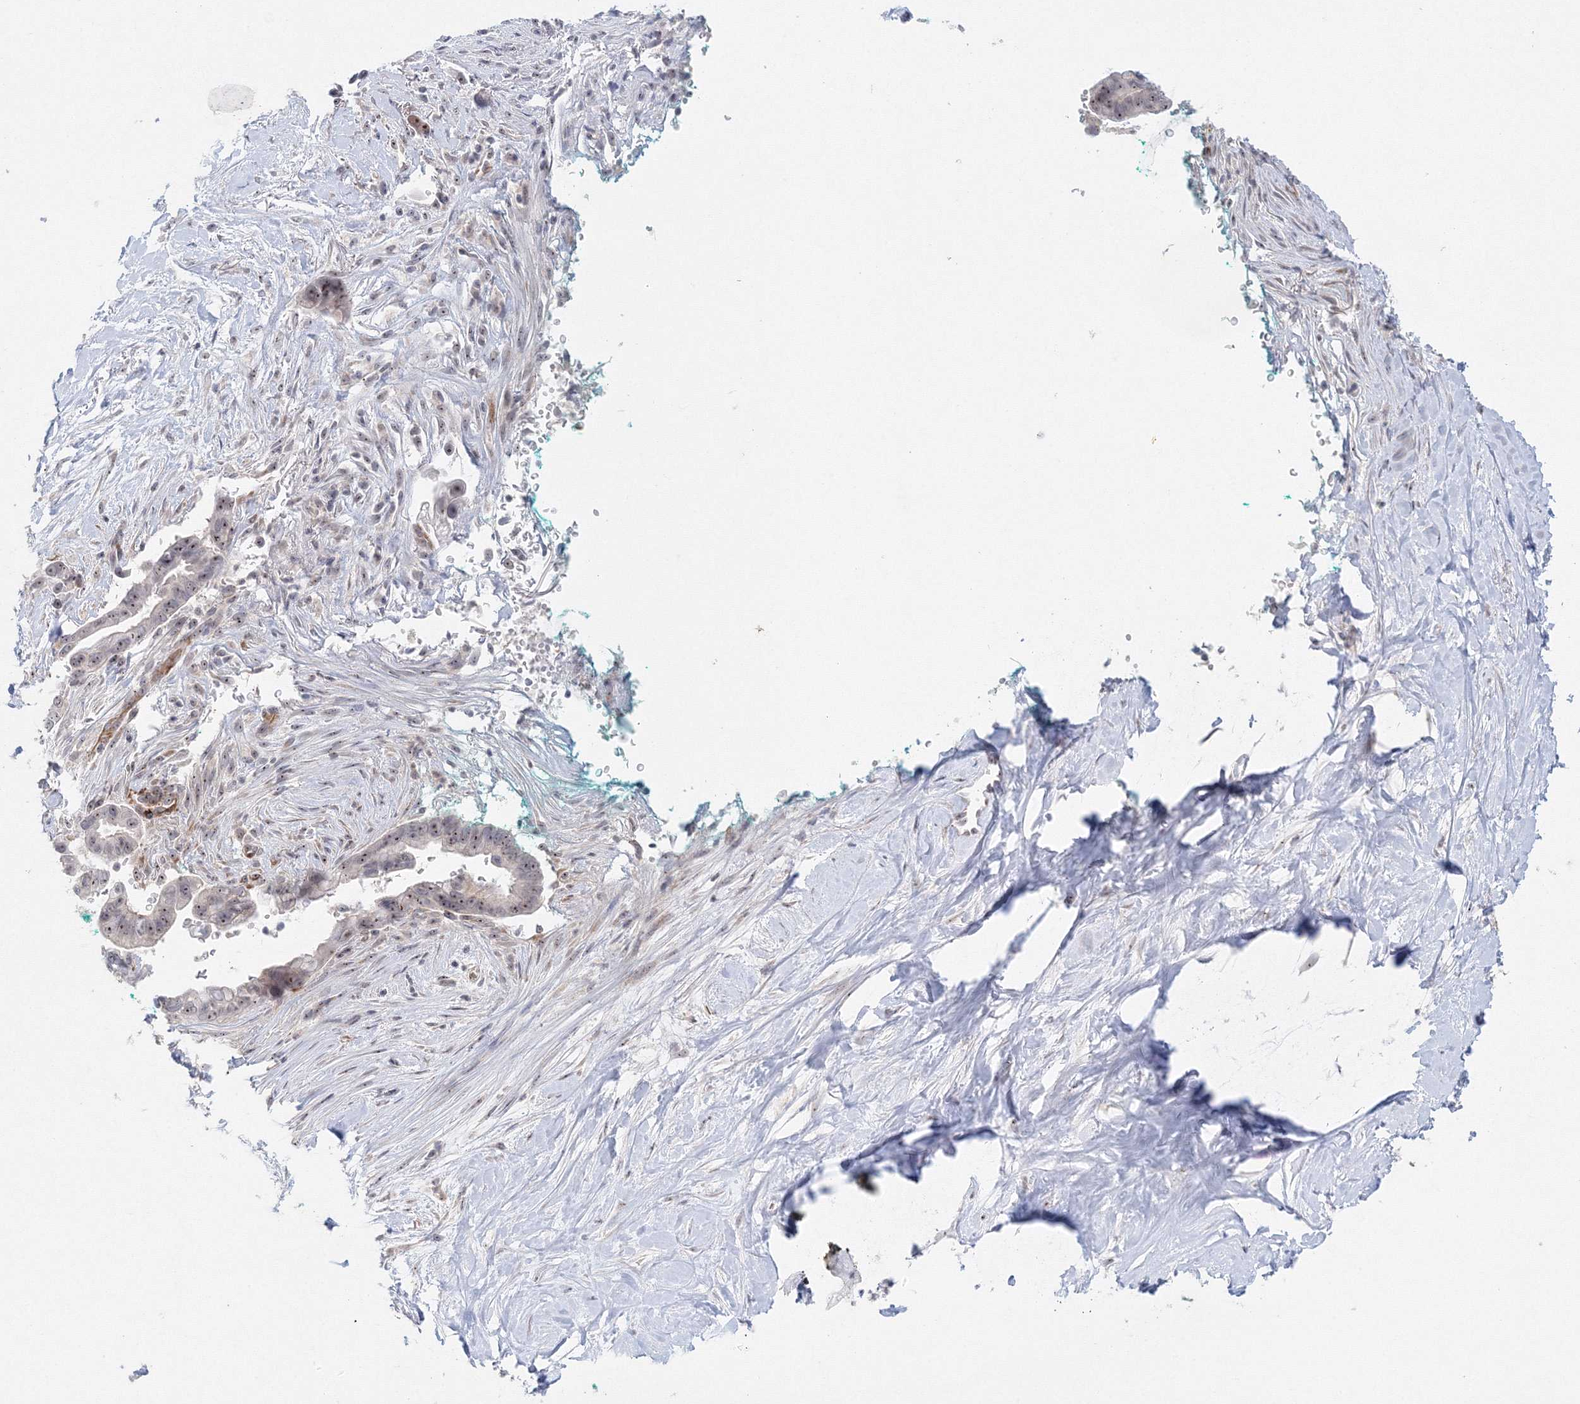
{"staining": {"intensity": "moderate", "quantity": "25%-75%", "location": "nuclear"}, "tissue": "pancreatic cancer", "cell_type": "Tumor cells", "image_type": "cancer", "snomed": [{"axis": "morphology", "description": "Adenocarcinoma, NOS"}, {"axis": "topography", "description": "Pancreas"}], "caption": "This histopathology image displays immunohistochemistry (IHC) staining of pancreatic cancer (adenocarcinoma), with medium moderate nuclear staining in approximately 25%-75% of tumor cells.", "gene": "SIRT7", "patient": {"sex": "female", "age": 72}}